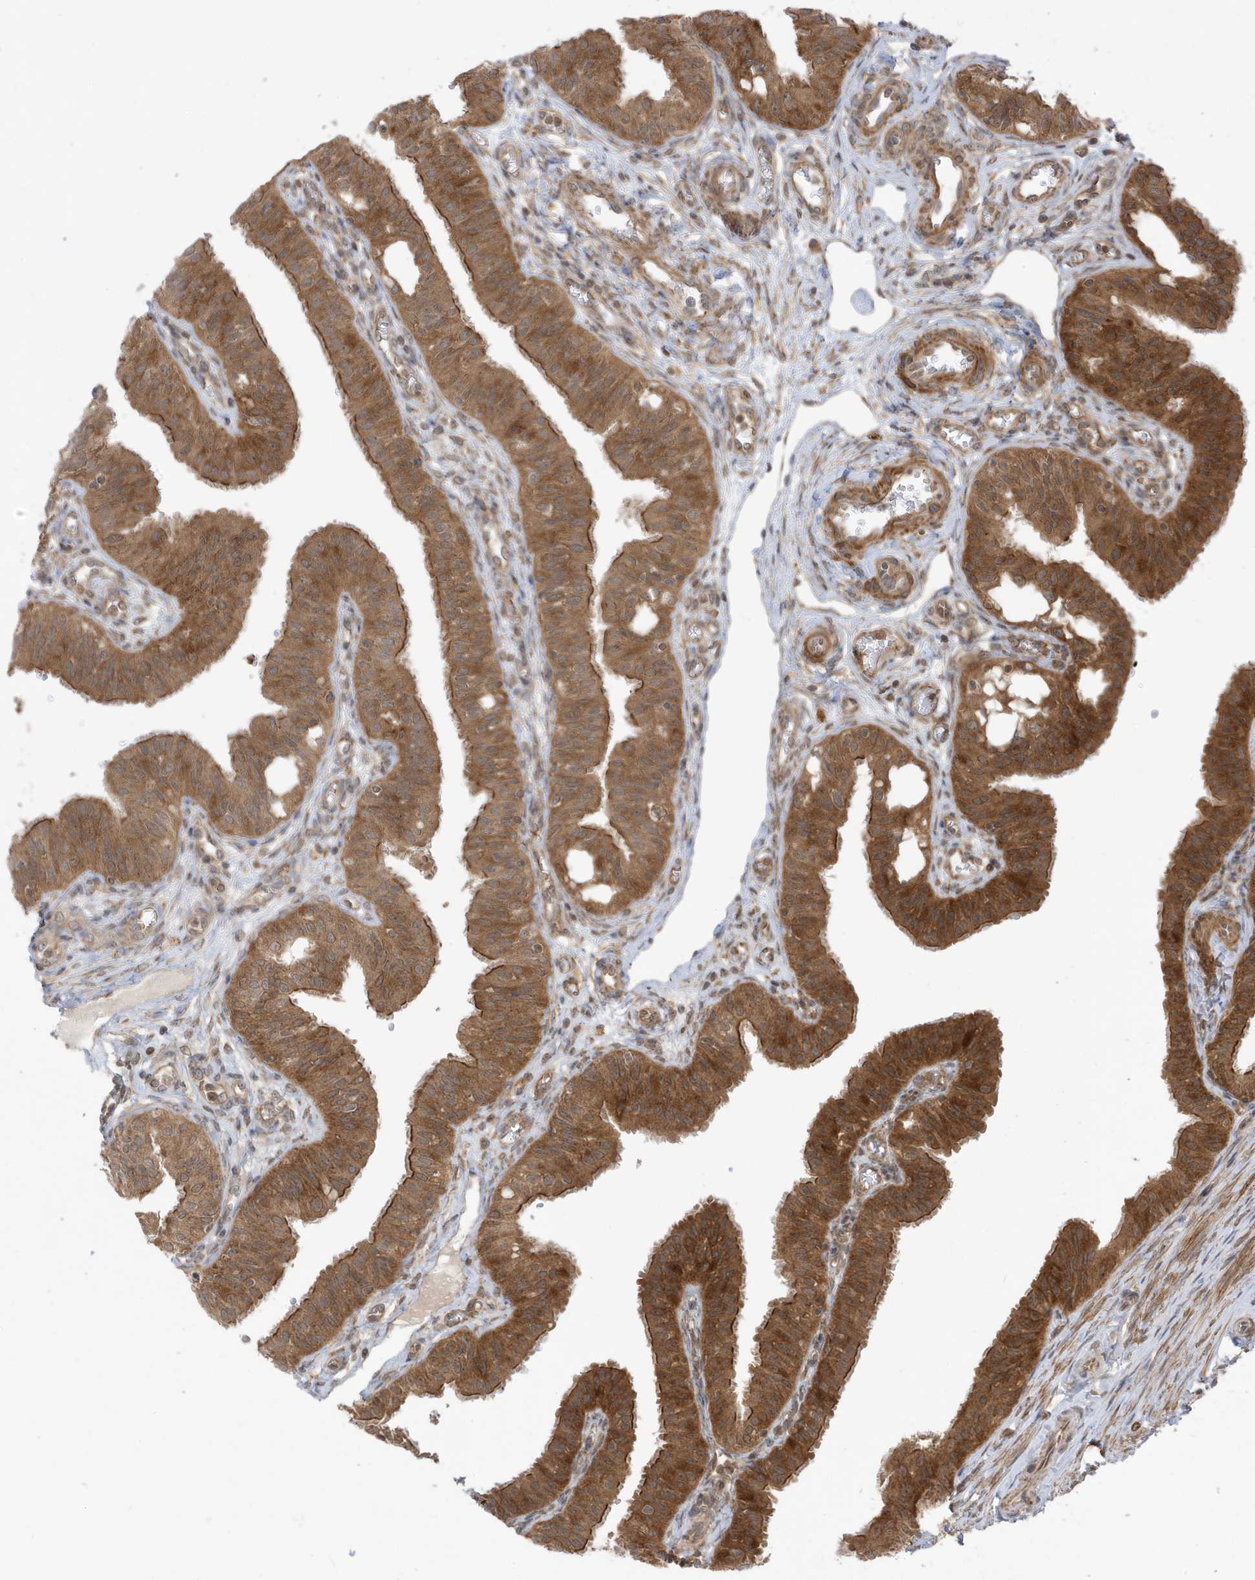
{"staining": {"intensity": "strong", "quantity": ">75%", "location": "cytoplasmic/membranous"}, "tissue": "fallopian tube", "cell_type": "Glandular cells", "image_type": "normal", "snomed": [{"axis": "morphology", "description": "Normal tissue, NOS"}, {"axis": "topography", "description": "Fallopian tube"}, {"axis": "topography", "description": "Ovary"}], "caption": "Fallopian tube stained for a protein displays strong cytoplasmic/membranous positivity in glandular cells. Immunohistochemistry (ihc) stains the protein of interest in brown and the nuclei are stained blue.", "gene": "DHX36", "patient": {"sex": "female", "age": 42}}